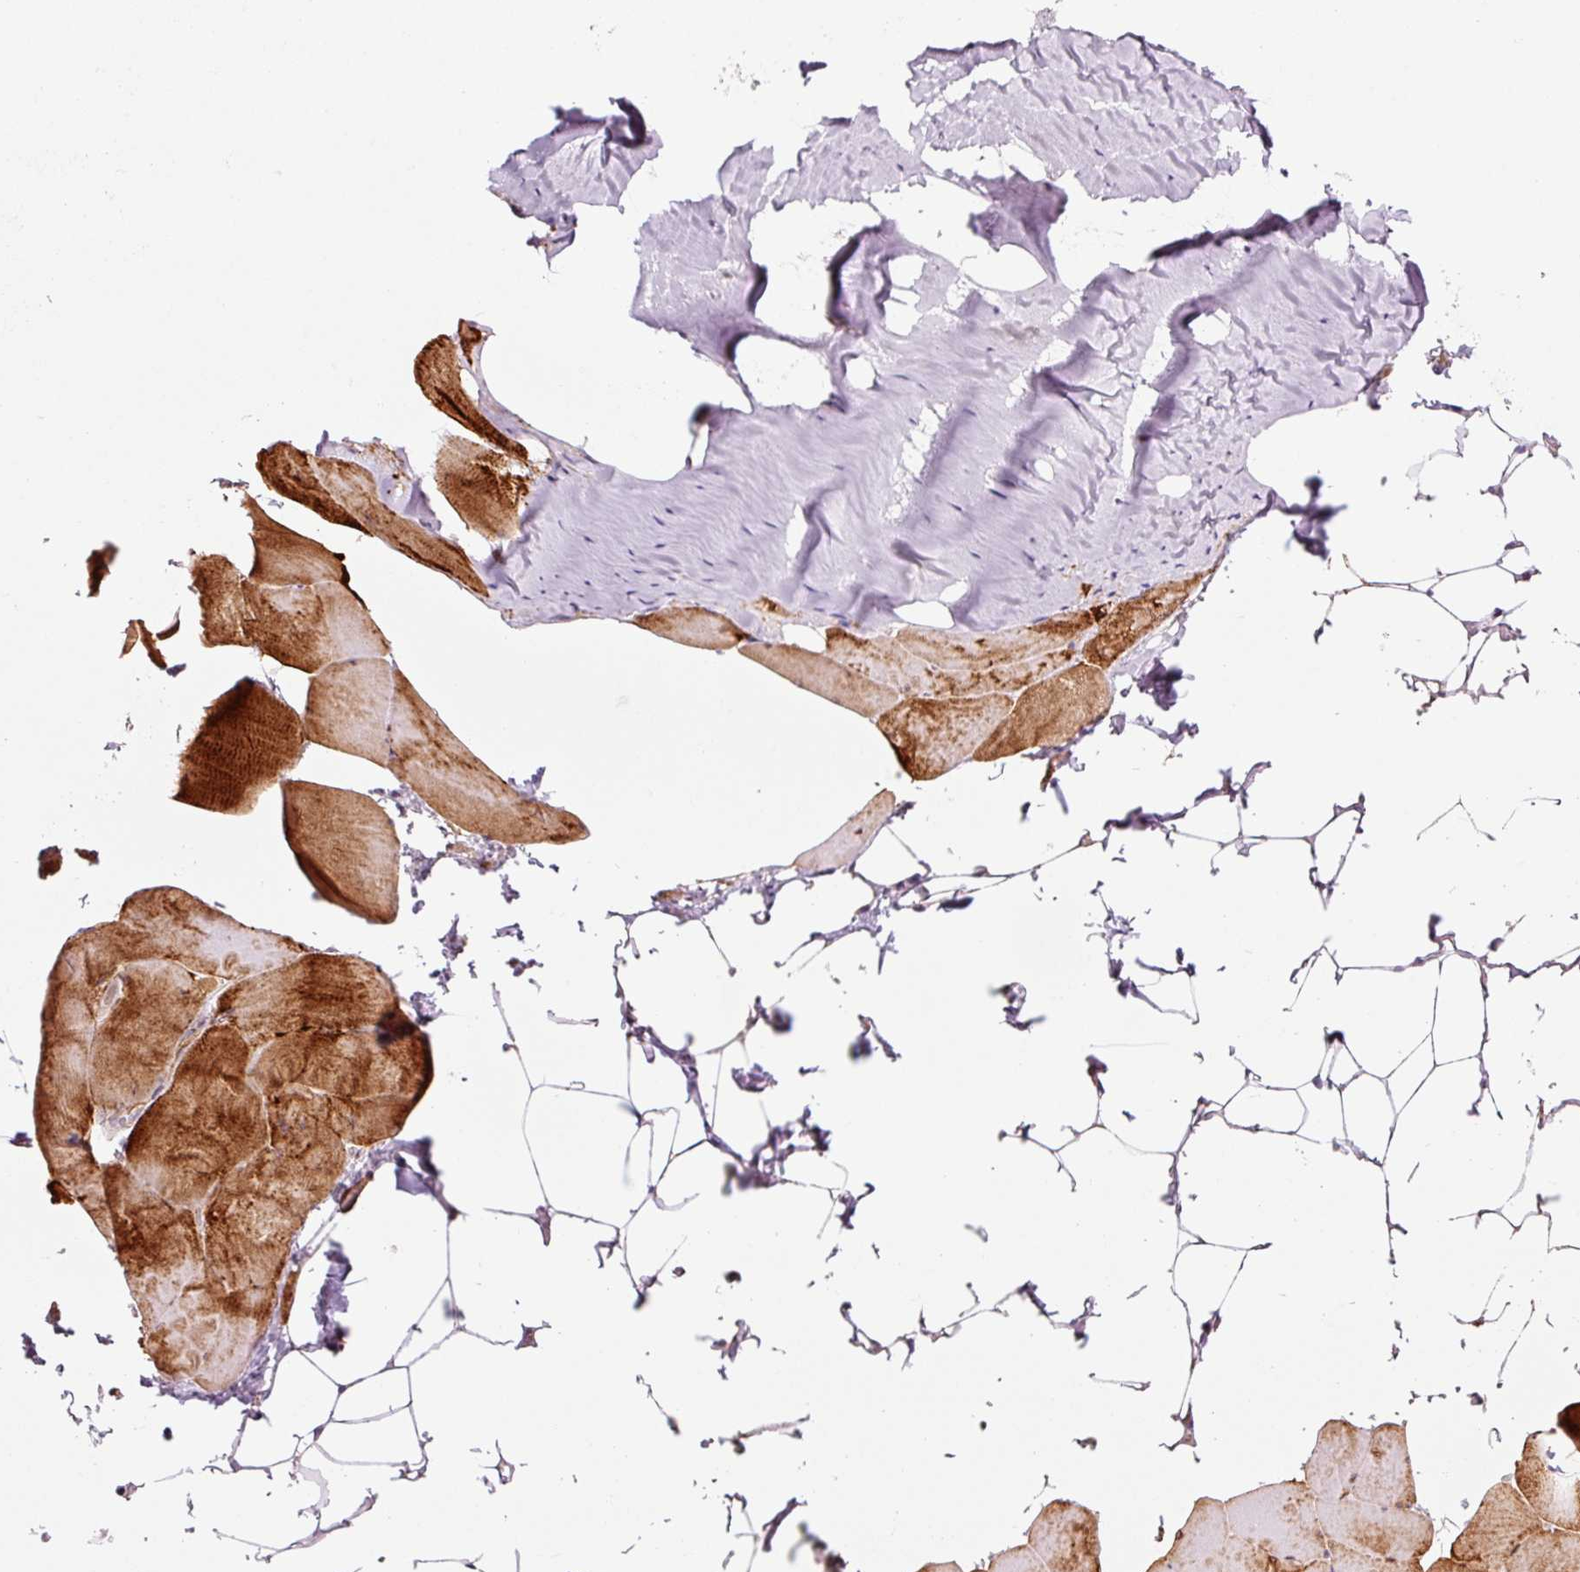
{"staining": {"intensity": "strong", "quantity": "25%-75%", "location": "cytoplasmic/membranous"}, "tissue": "skeletal muscle", "cell_type": "Myocytes", "image_type": "normal", "snomed": [{"axis": "morphology", "description": "Normal tissue, NOS"}, {"axis": "topography", "description": "Skeletal muscle"}], "caption": "Brown immunohistochemical staining in normal skeletal muscle shows strong cytoplasmic/membranous expression in approximately 25%-75% of myocytes. Using DAB (3,3'-diaminobenzidine) (brown) and hematoxylin (blue) stains, captured at high magnification using brightfield microscopy.", "gene": "ANKRD20A1", "patient": {"sex": "female", "age": 64}}